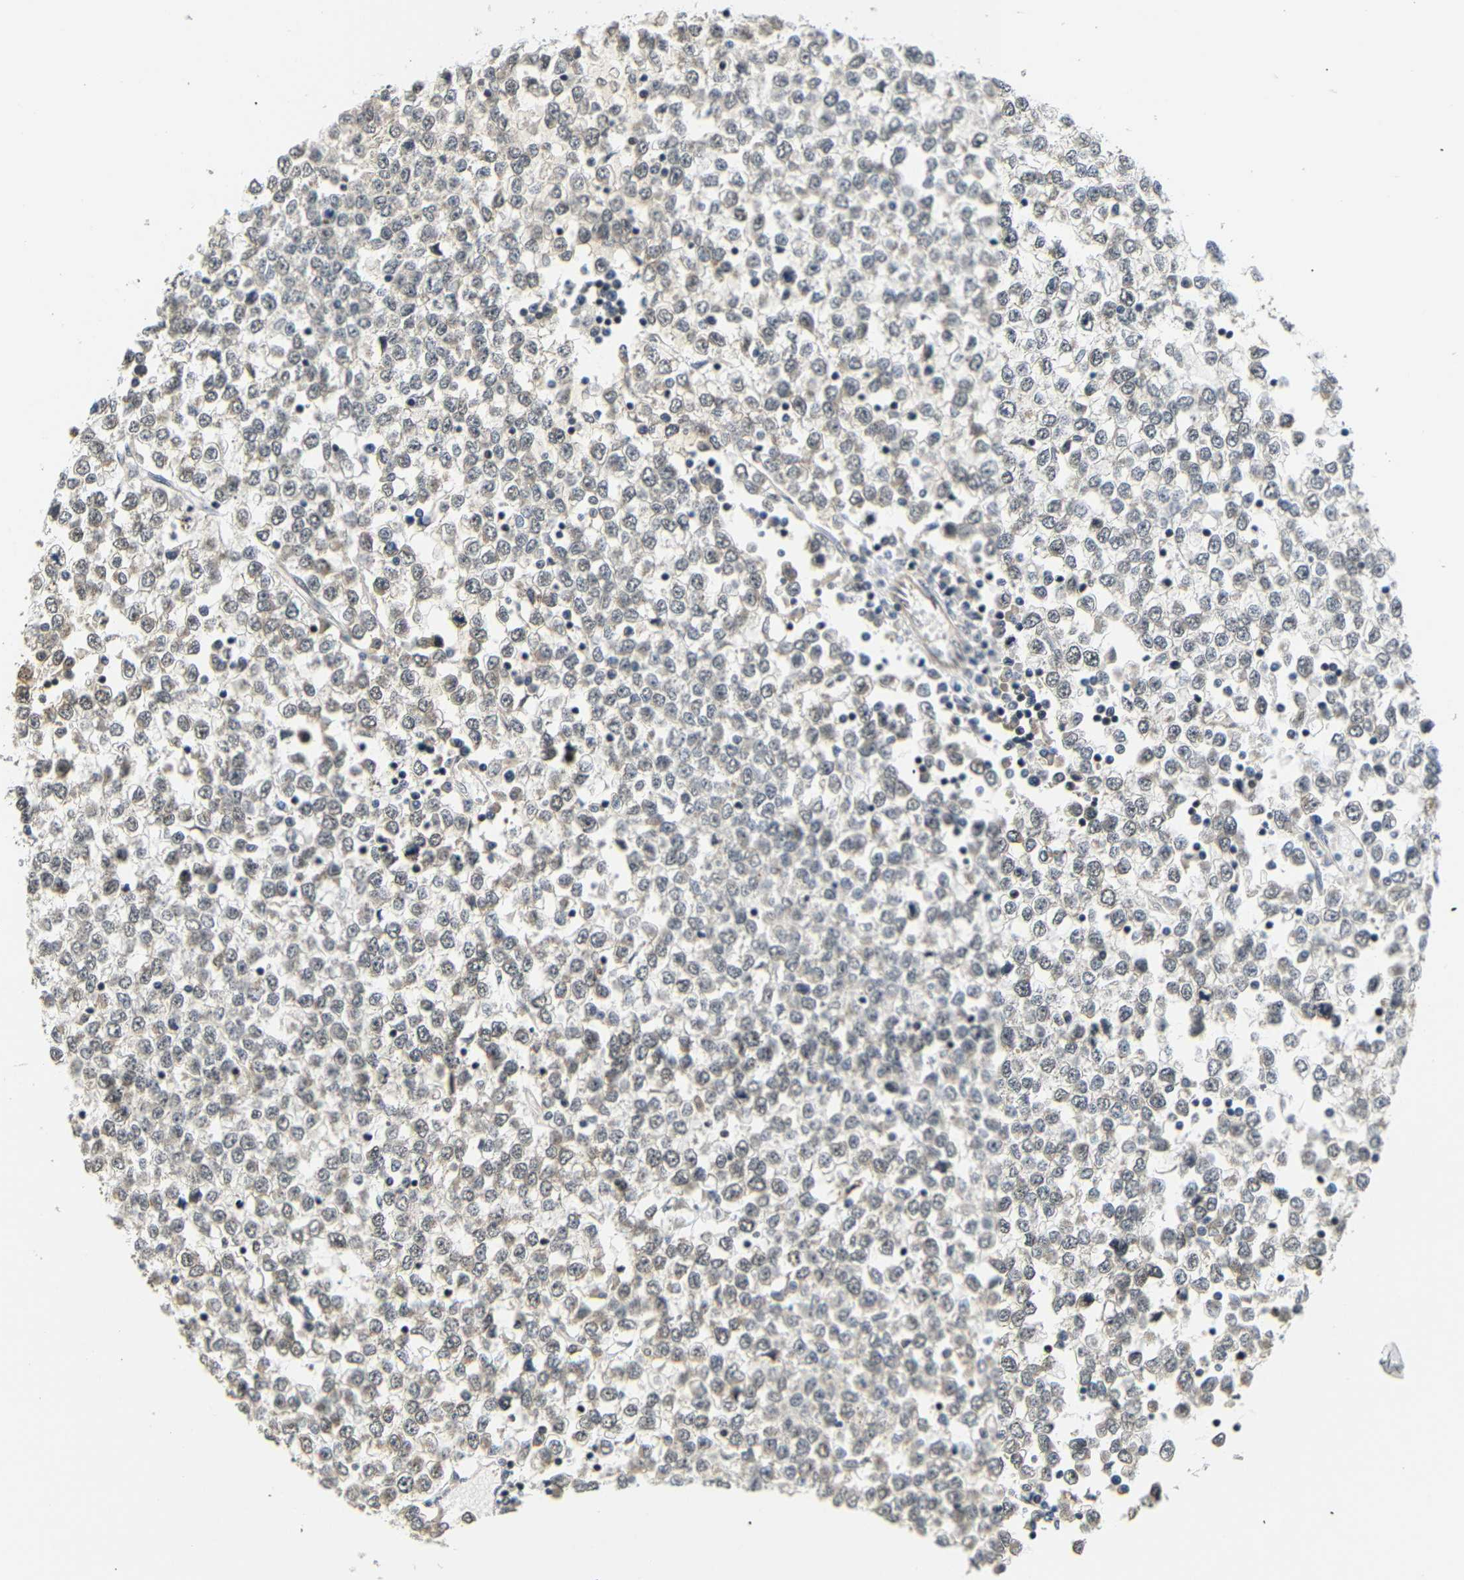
{"staining": {"intensity": "strong", "quantity": ">75%", "location": "cytoplasmic/membranous,nuclear"}, "tissue": "testis cancer", "cell_type": "Tumor cells", "image_type": "cancer", "snomed": [{"axis": "morphology", "description": "Seminoma, NOS"}, {"axis": "topography", "description": "Testis"}], "caption": "Brown immunohistochemical staining in human testis cancer displays strong cytoplasmic/membranous and nuclear staining in about >75% of tumor cells.", "gene": "GJA5", "patient": {"sex": "male", "age": 65}}